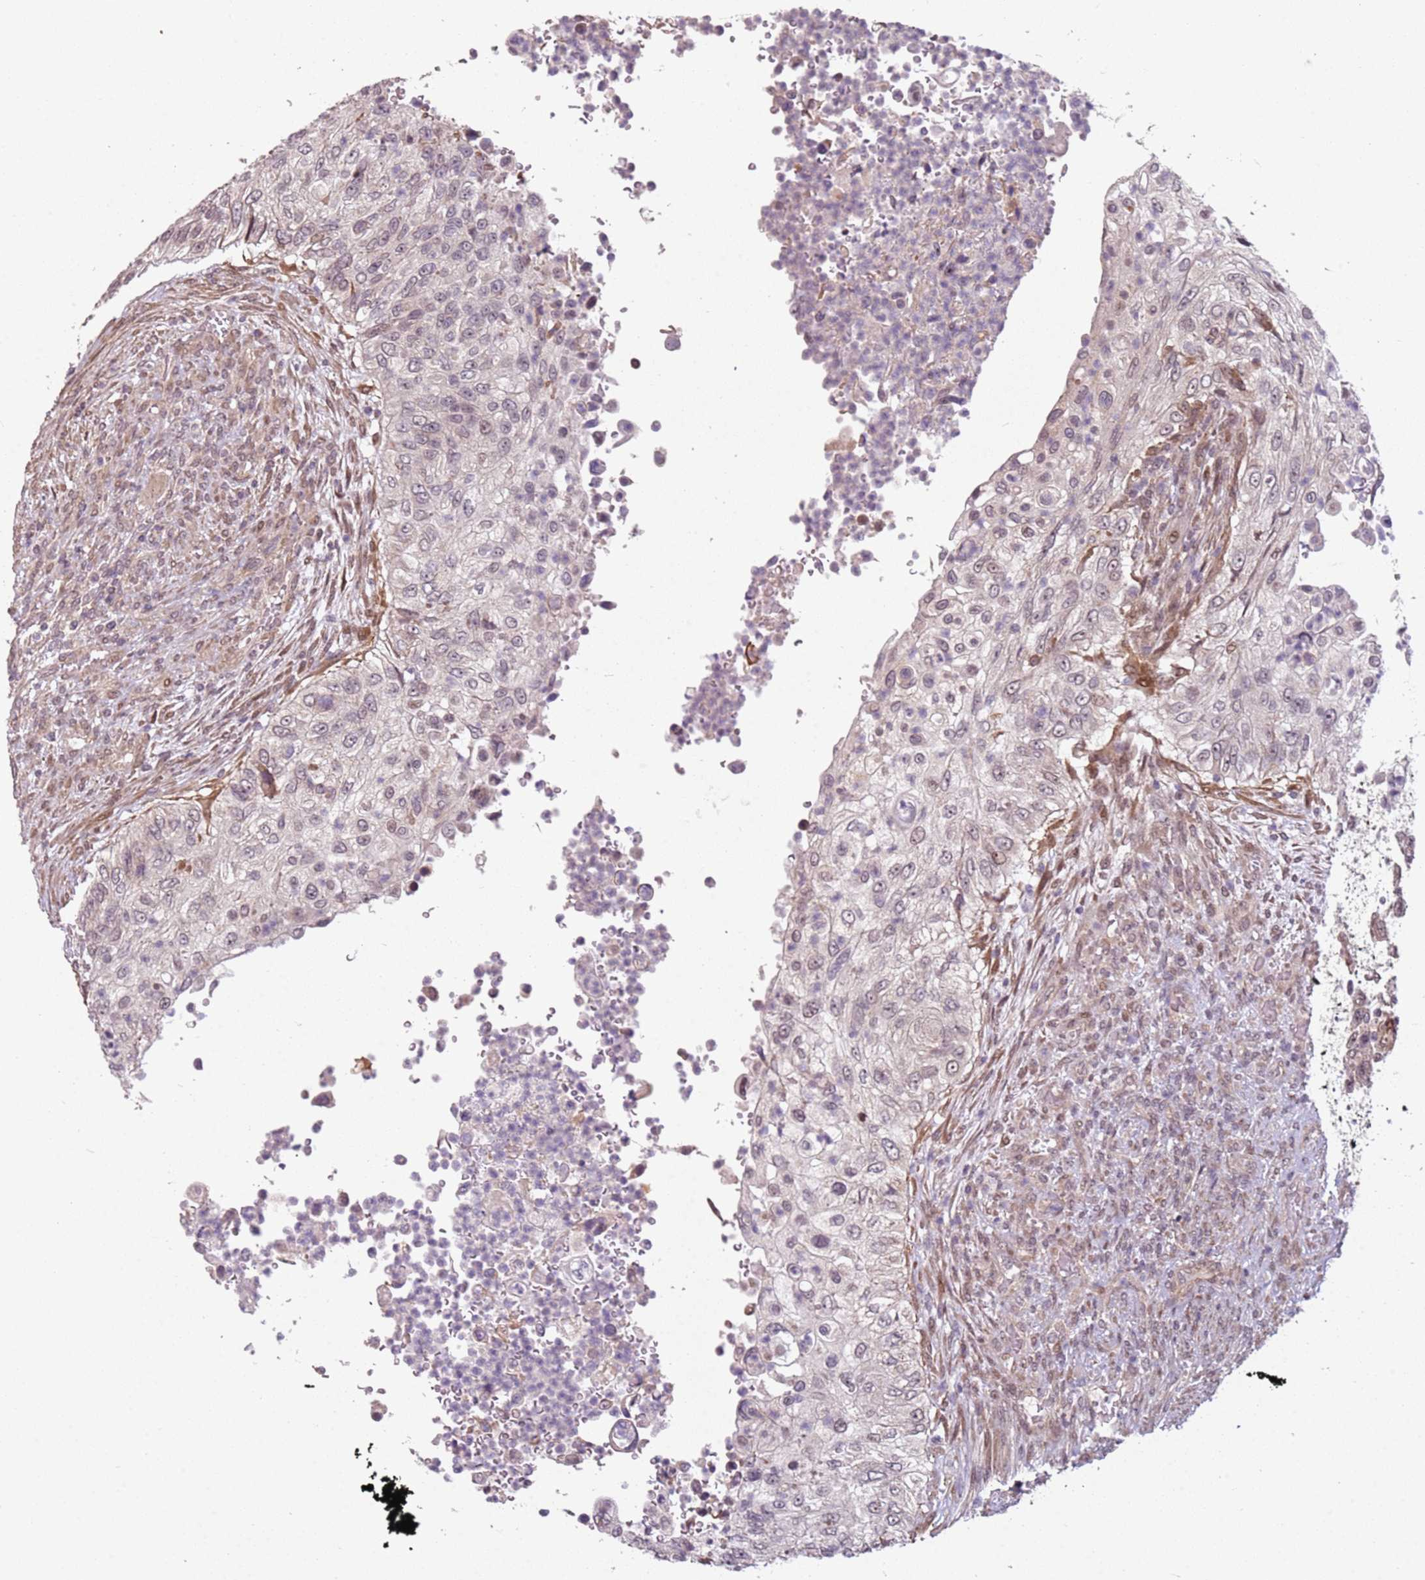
{"staining": {"intensity": "weak", "quantity": "<25%", "location": "nuclear"}, "tissue": "urothelial cancer", "cell_type": "Tumor cells", "image_type": "cancer", "snomed": [{"axis": "morphology", "description": "Urothelial carcinoma, High grade"}, {"axis": "topography", "description": "Urinary bladder"}], "caption": "There is no significant staining in tumor cells of high-grade urothelial carcinoma.", "gene": "CHURC1", "patient": {"sex": "female", "age": 60}}